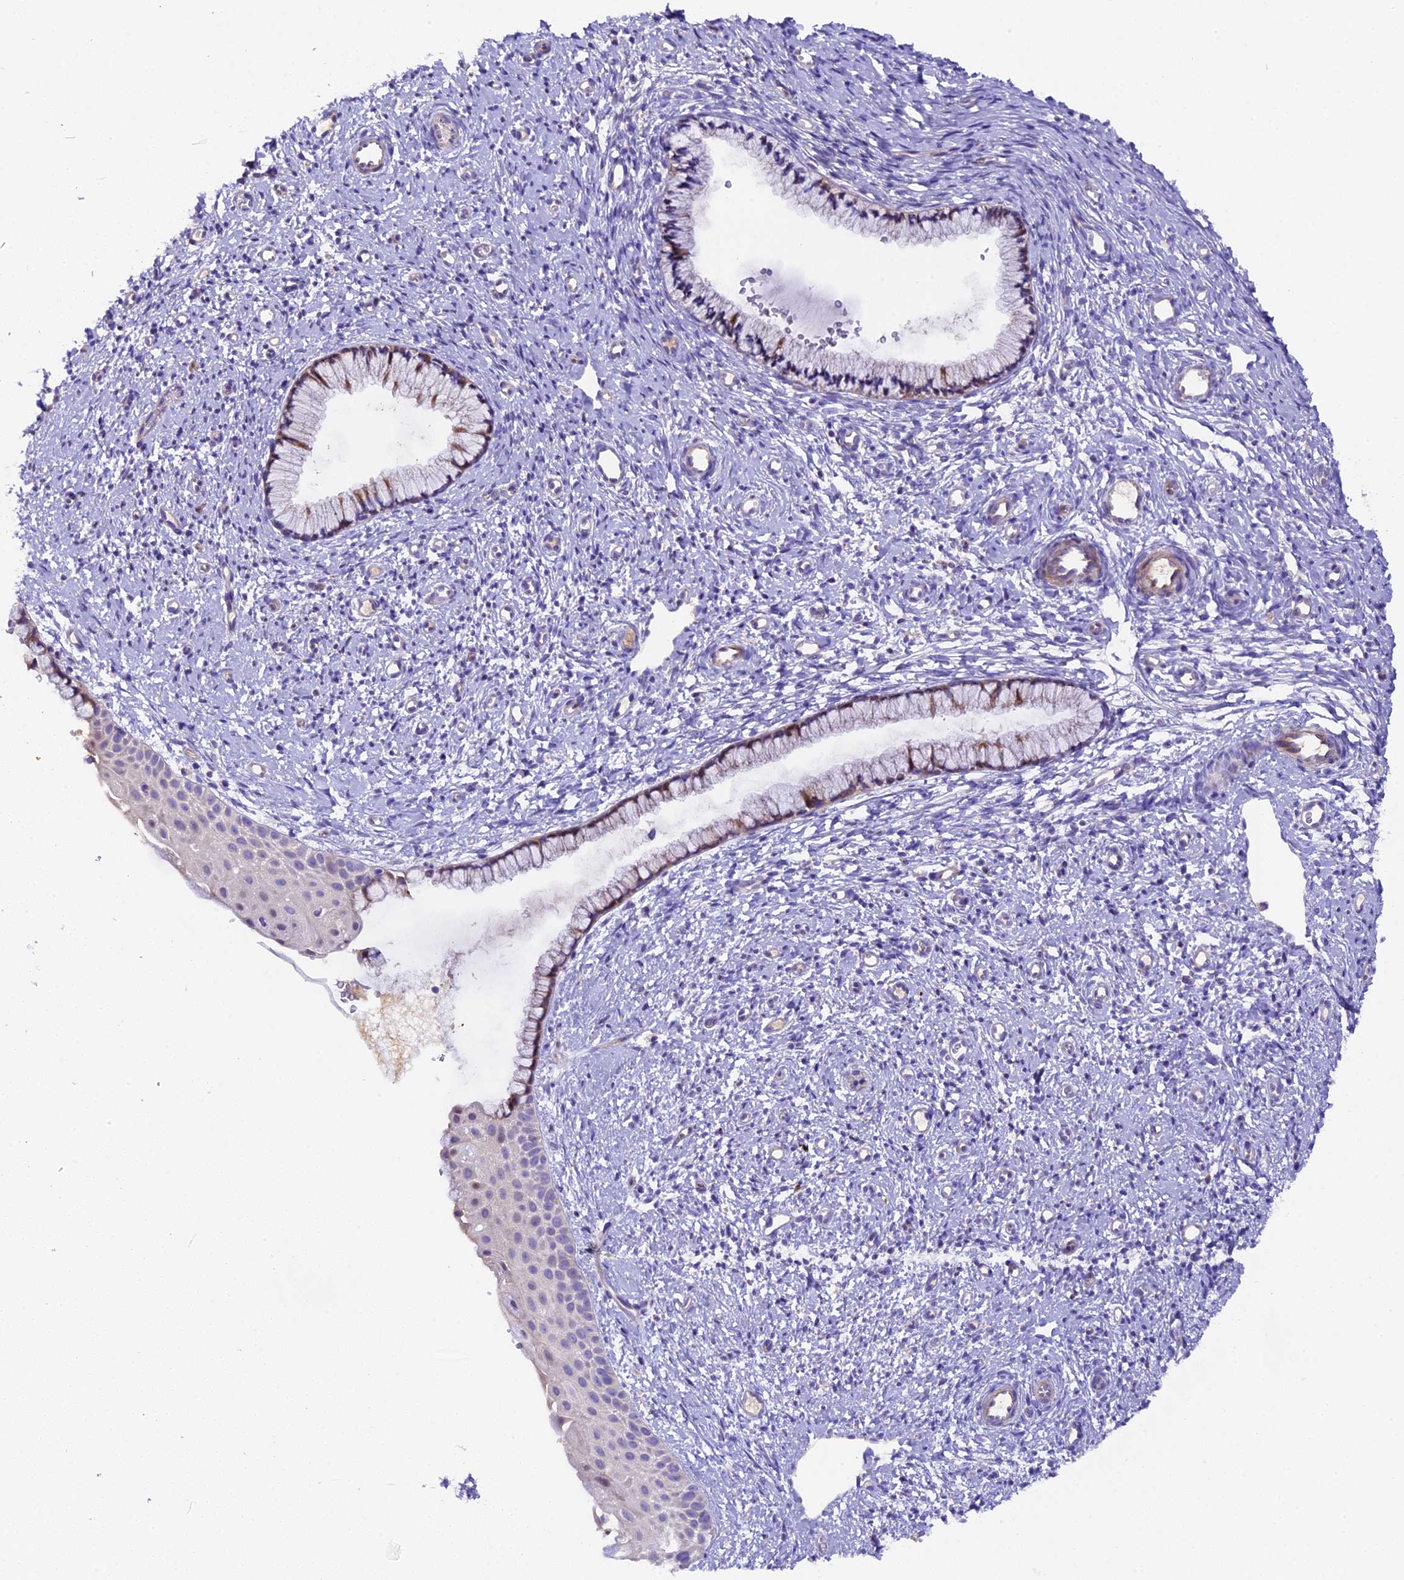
{"staining": {"intensity": "moderate", "quantity": "25%-75%", "location": "cytoplasmic/membranous"}, "tissue": "cervix", "cell_type": "Glandular cells", "image_type": "normal", "snomed": [{"axis": "morphology", "description": "Normal tissue, NOS"}, {"axis": "topography", "description": "Cervix"}], "caption": "Protein expression analysis of normal human cervix reveals moderate cytoplasmic/membranous expression in approximately 25%-75% of glandular cells. (DAB IHC, brown staining for protein, blue staining for nuclei).", "gene": "PIGU", "patient": {"sex": "female", "age": 57}}